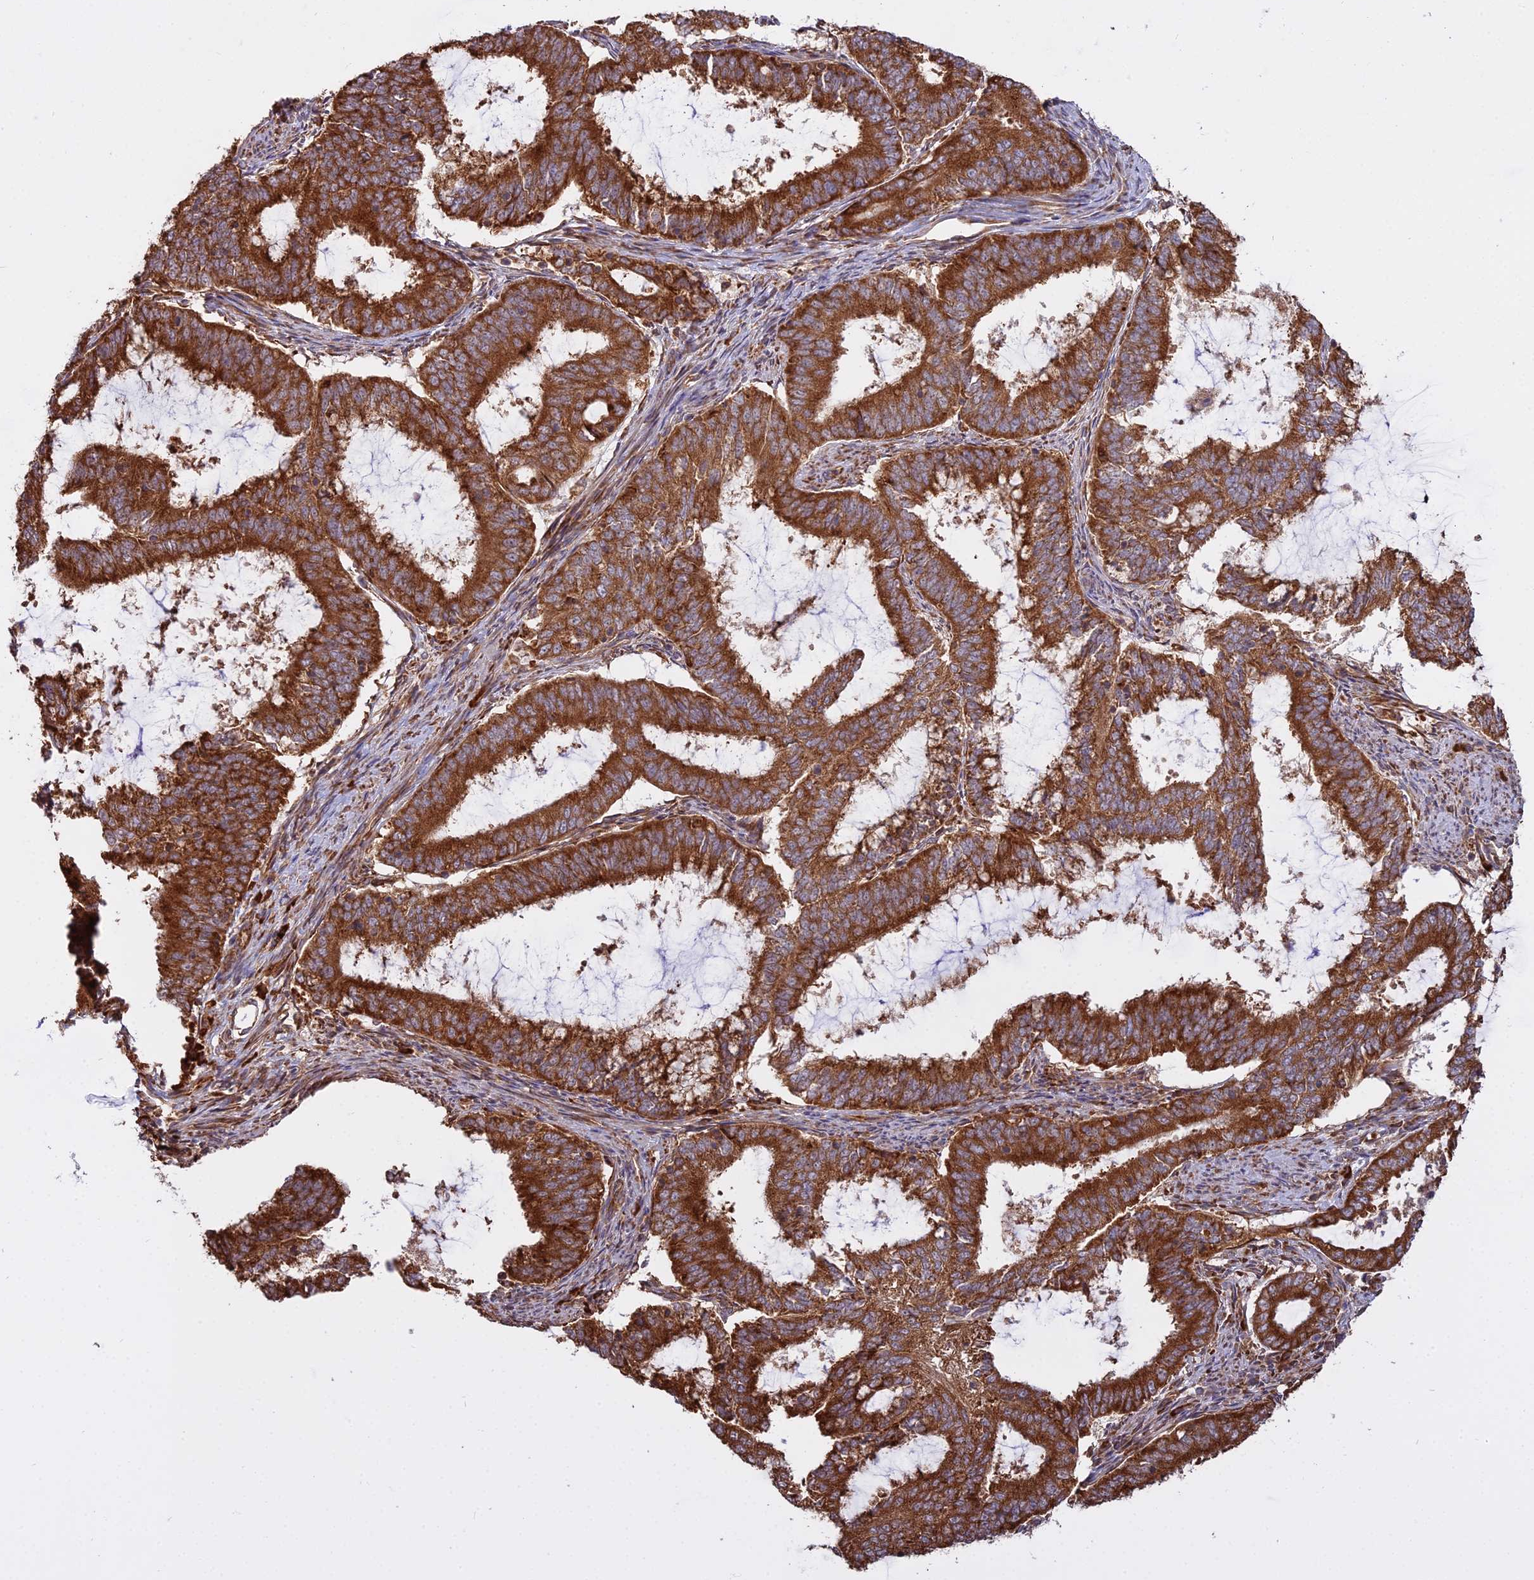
{"staining": {"intensity": "strong", "quantity": ">75%", "location": "cytoplasmic/membranous"}, "tissue": "endometrial cancer", "cell_type": "Tumor cells", "image_type": "cancer", "snomed": [{"axis": "morphology", "description": "Adenocarcinoma, NOS"}, {"axis": "topography", "description": "Endometrium"}], "caption": "Endometrial cancer stained with a protein marker exhibits strong staining in tumor cells.", "gene": "RPL26", "patient": {"sex": "female", "age": 51}}